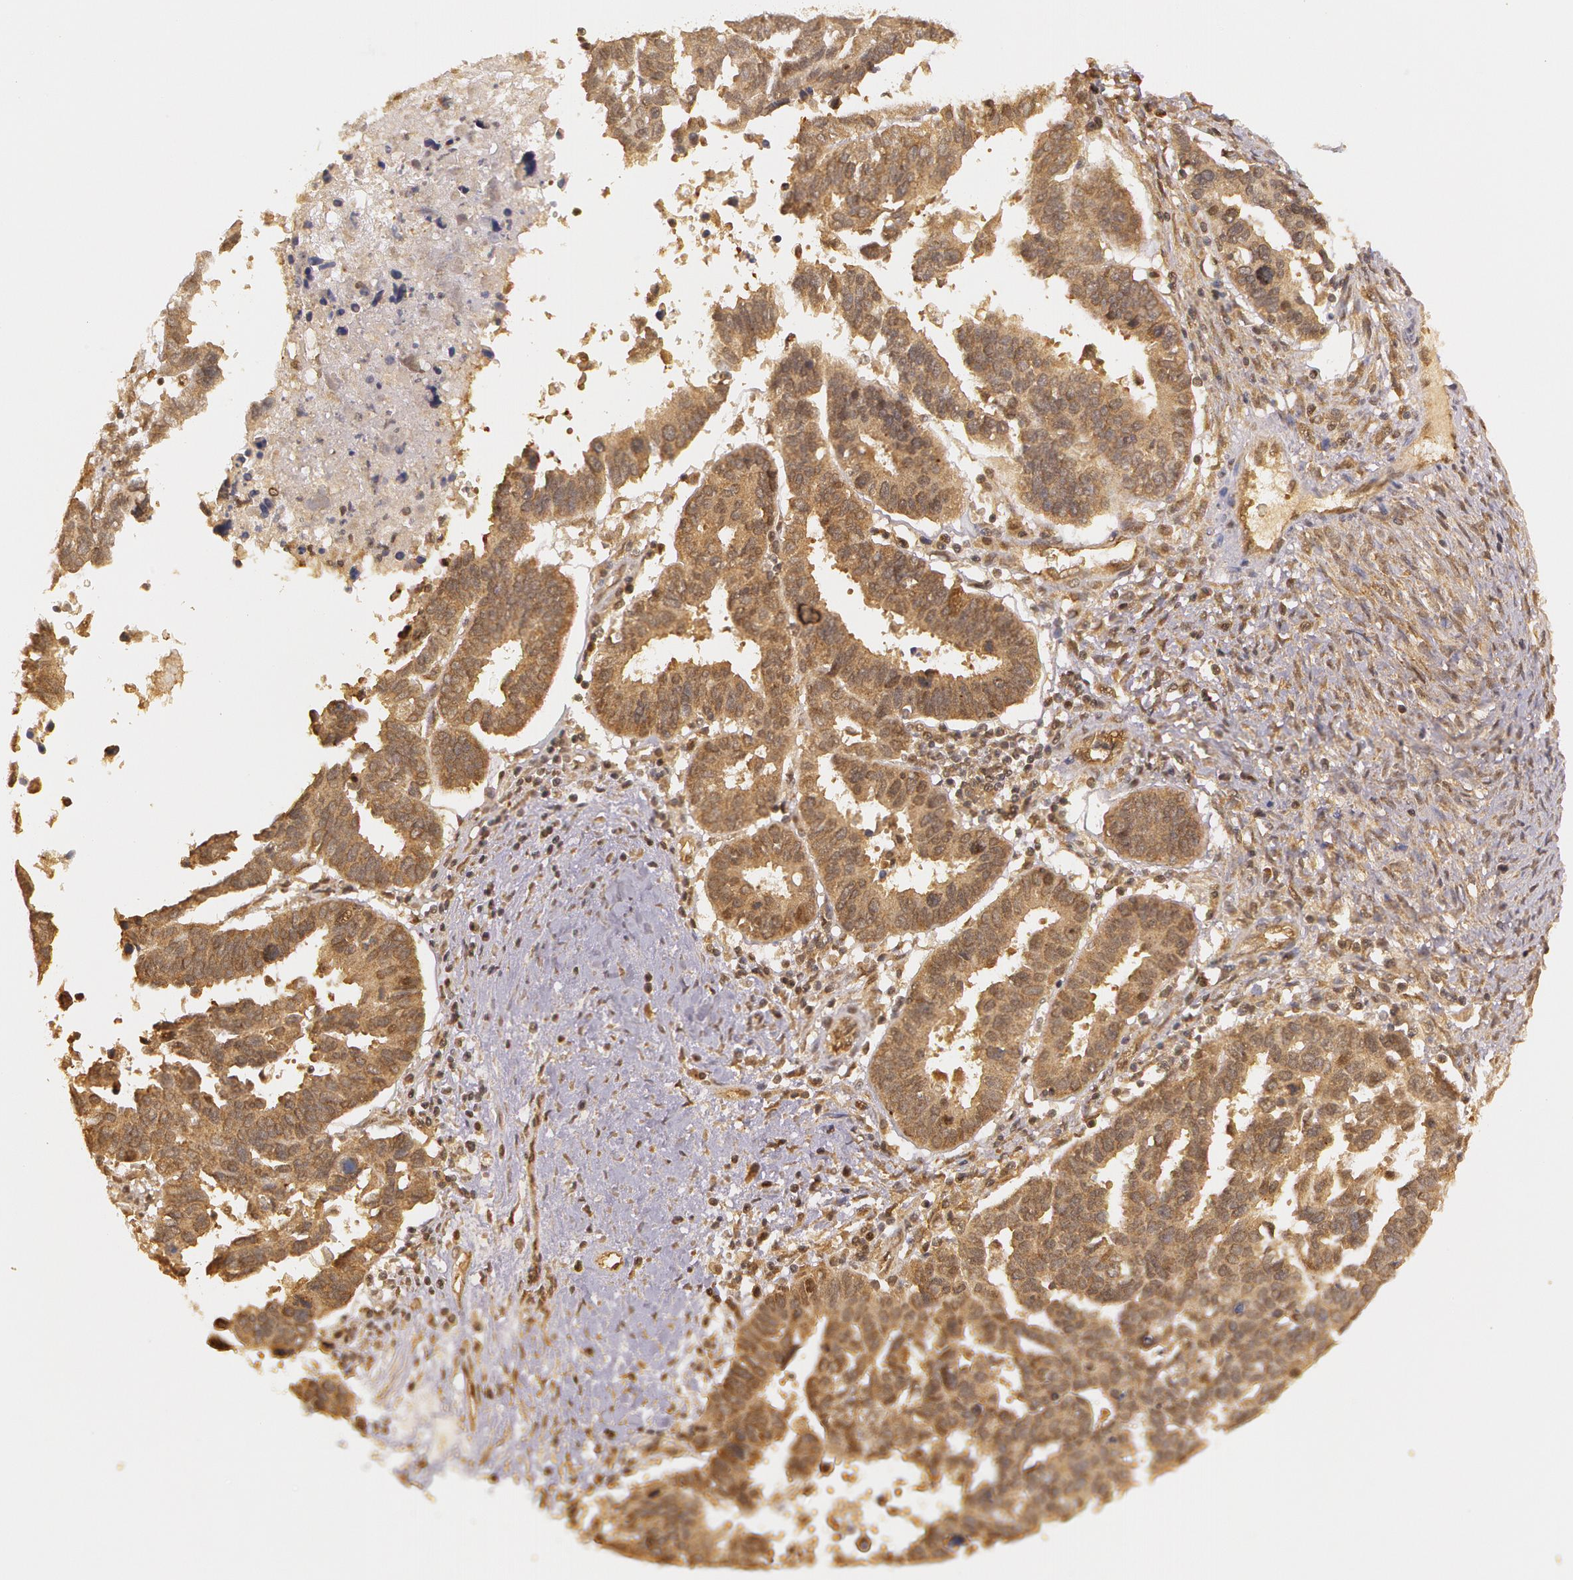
{"staining": {"intensity": "moderate", "quantity": ">75%", "location": "cytoplasmic/membranous"}, "tissue": "ovarian cancer", "cell_type": "Tumor cells", "image_type": "cancer", "snomed": [{"axis": "morphology", "description": "Carcinoma, endometroid"}, {"axis": "morphology", "description": "Cystadenocarcinoma, serous, NOS"}, {"axis": "topography", "description": "Ovary"}], "caption": "Moderate cytoplasmic/membranous expression is appreciated in about >75% of tumor cells in ovarian cancer.", "gene": "ASCC2", "patient": {"sex": "female", "age": 45}}